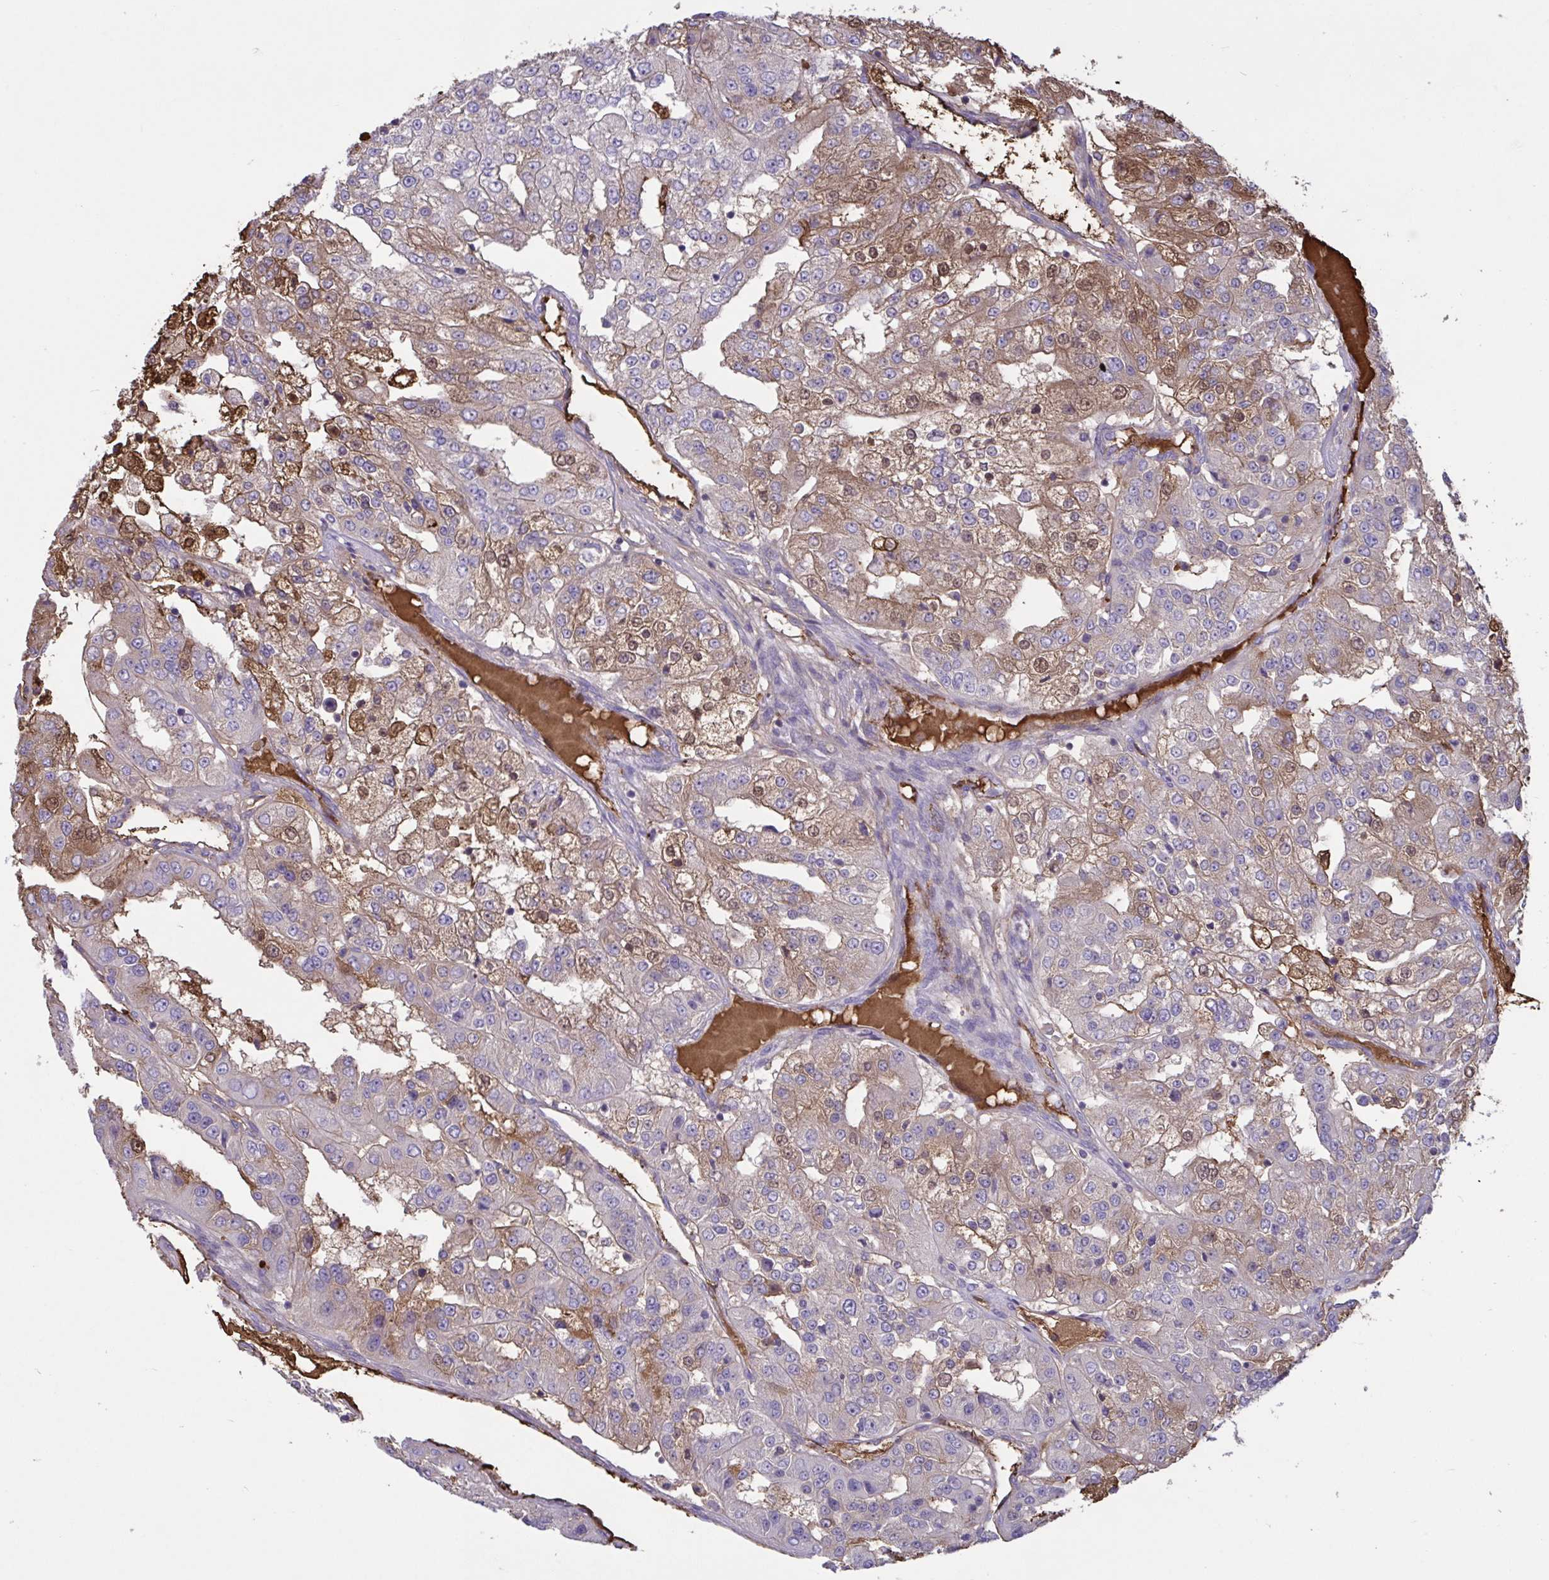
{"staining": {"intensity": "moderate", "quantity": "<25%", "location": "cytoplasmic/membranous,nuclear"}, "tissue": "renal cancer", "cell_type": "Tumor cells", "image_type": "cancer", "snomed": [{"axis": "morphology", "description": "Adenocarcinoma, NOS"}, {"axis": "topography", "description": "Kidney"}], "caption": "Human renal cancer stained with a brown dye reveals moderate cytoplasmic/membranous and nuclear positive positivity in about <25% of tumor cells.", "gene": "IL1R1", "patient": {"sex": "female", "age": 63}}